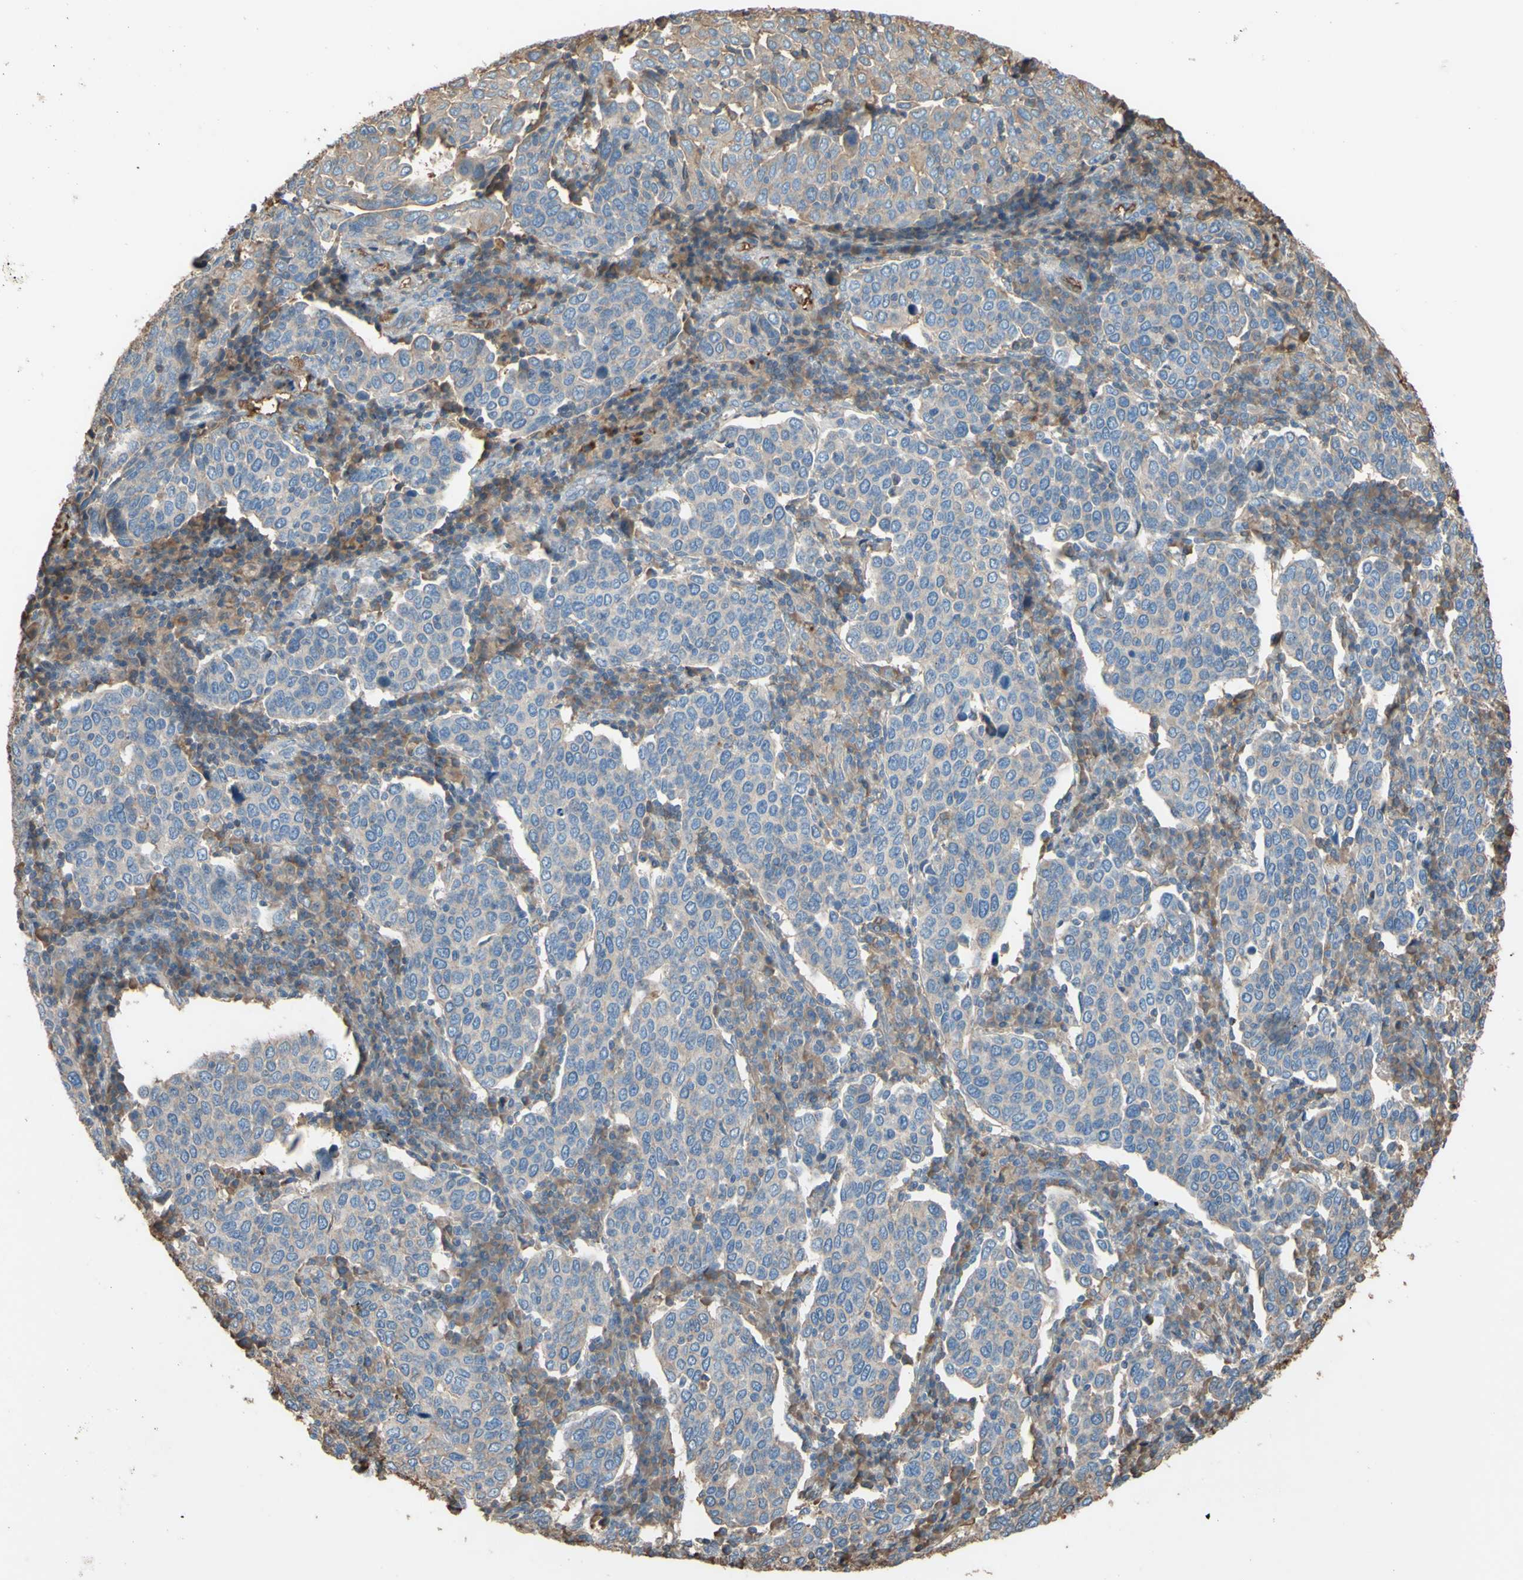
{"staining": {"intensity": "weak", "quantity": "25%-75%", "location": "cytoplasmic/membranous"}, "tissue": "cervical cancer", "cell_type": "Tumor cells", "image_type": "cancer", "snomed": [{"axis": "morphology", "description": "Squamous cell carcinoma, NOS"}, {"axis": "topography", "description": "Cervix"}], "caption": "This is an image of immunohistochemistry (IHC) staining of cervical cancer (squamous cell carcinoma), which shows weak expression in the cytoplasmic/membranous of tumor cells.", "gene": "PTGDS", "patient": {"sex": "female", "age": 40}}